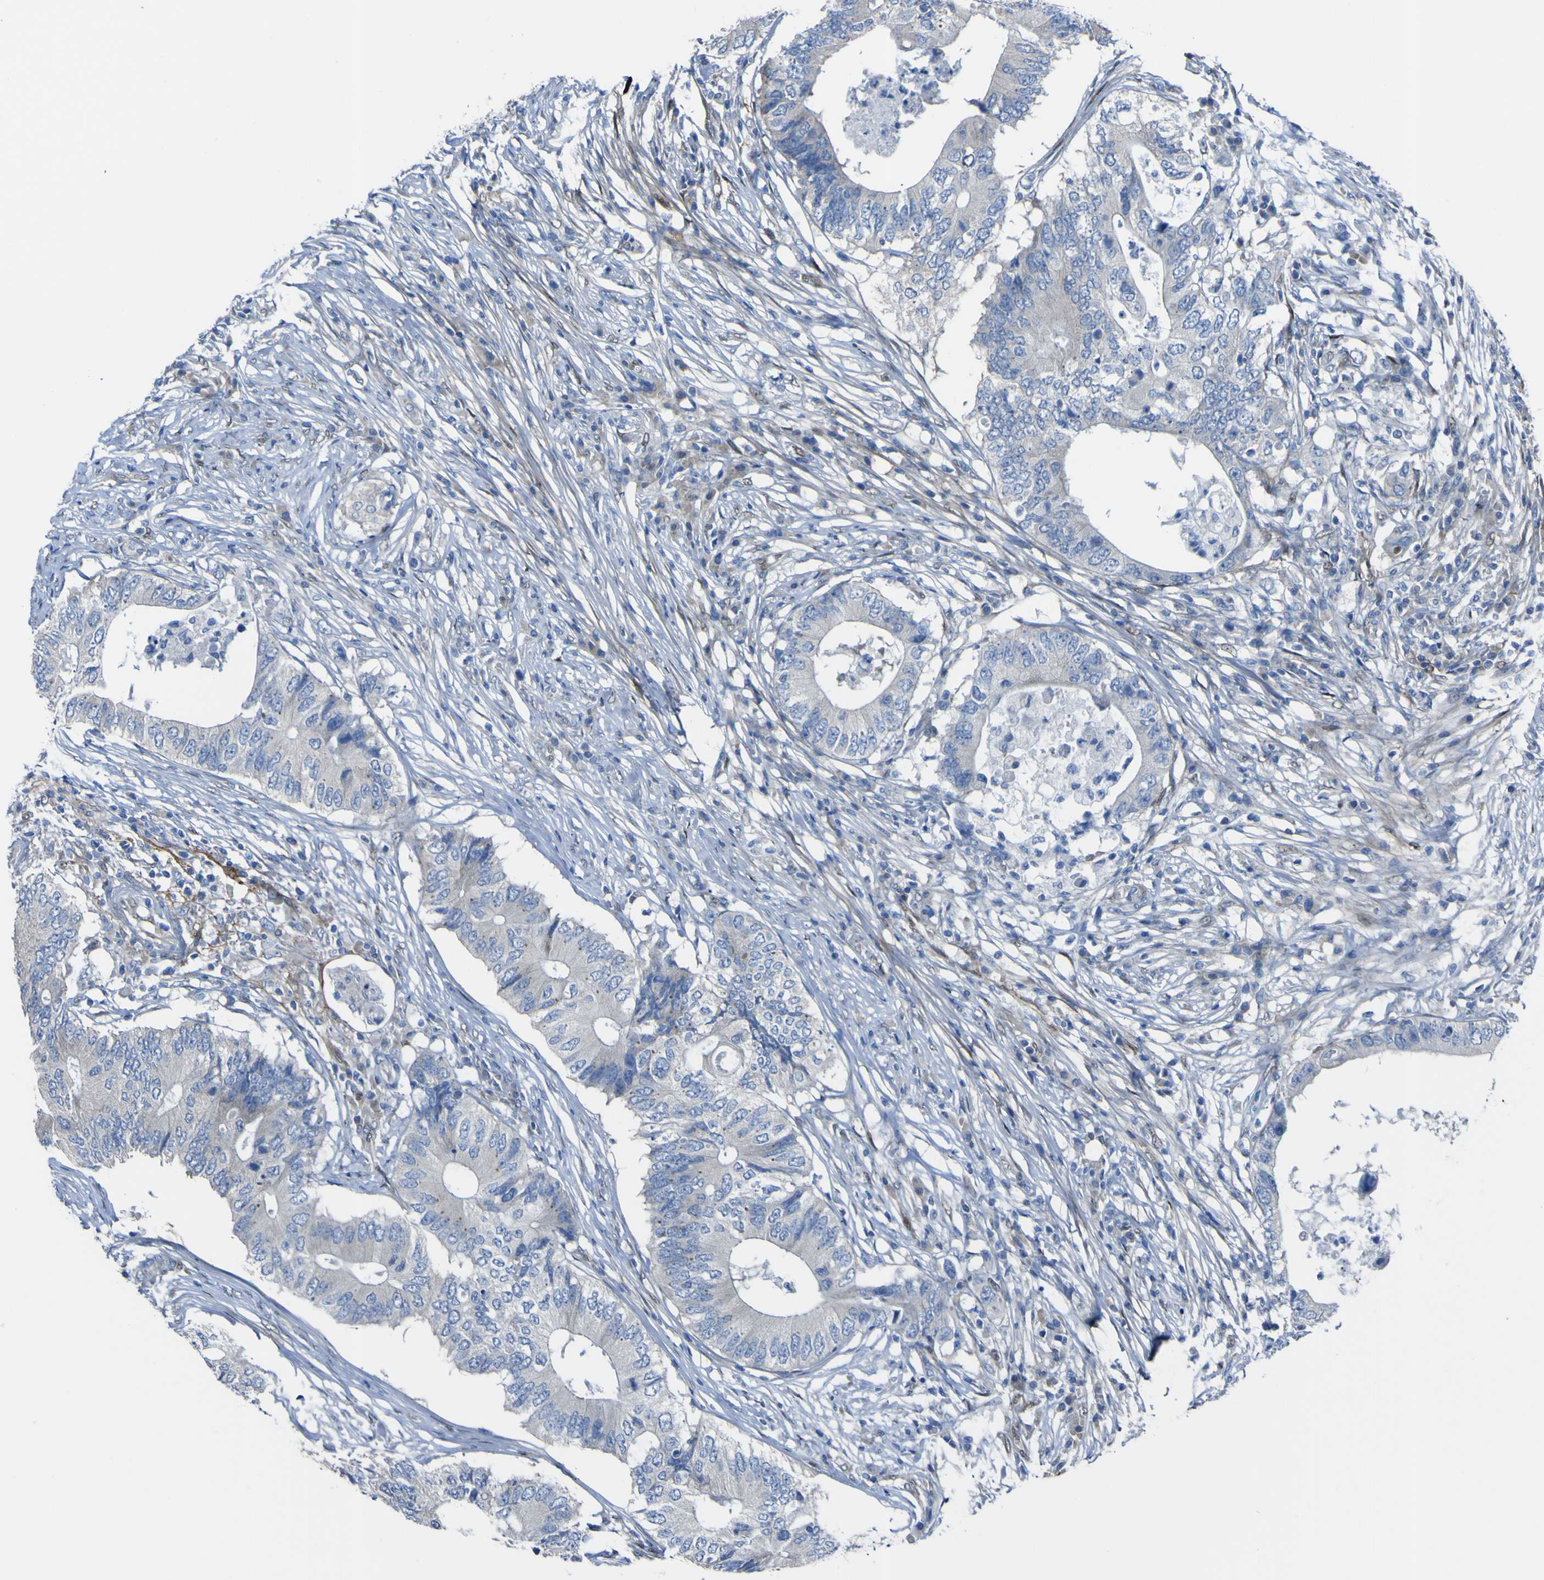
{"staining": {"intensity": "negative", "quantity": "none", "location": "none"}, "tissue": "colorectal cancer", "cell_type": "Tumor cells", "image_type": "cancer", "snomed": [{"axis": "morphology", "description": "Adenocarcinoma, NOS"}, {"axis": "topography", "description": "Colon"}], "caption": "Immunohistochemistry micrograph of neoplastic tissue: colorectal cancer stained with DAB demonstrates no significant protein positivity in tumor cells.", "gene": "LRRN1", "patient": {"sex": "male", "age": 71}}